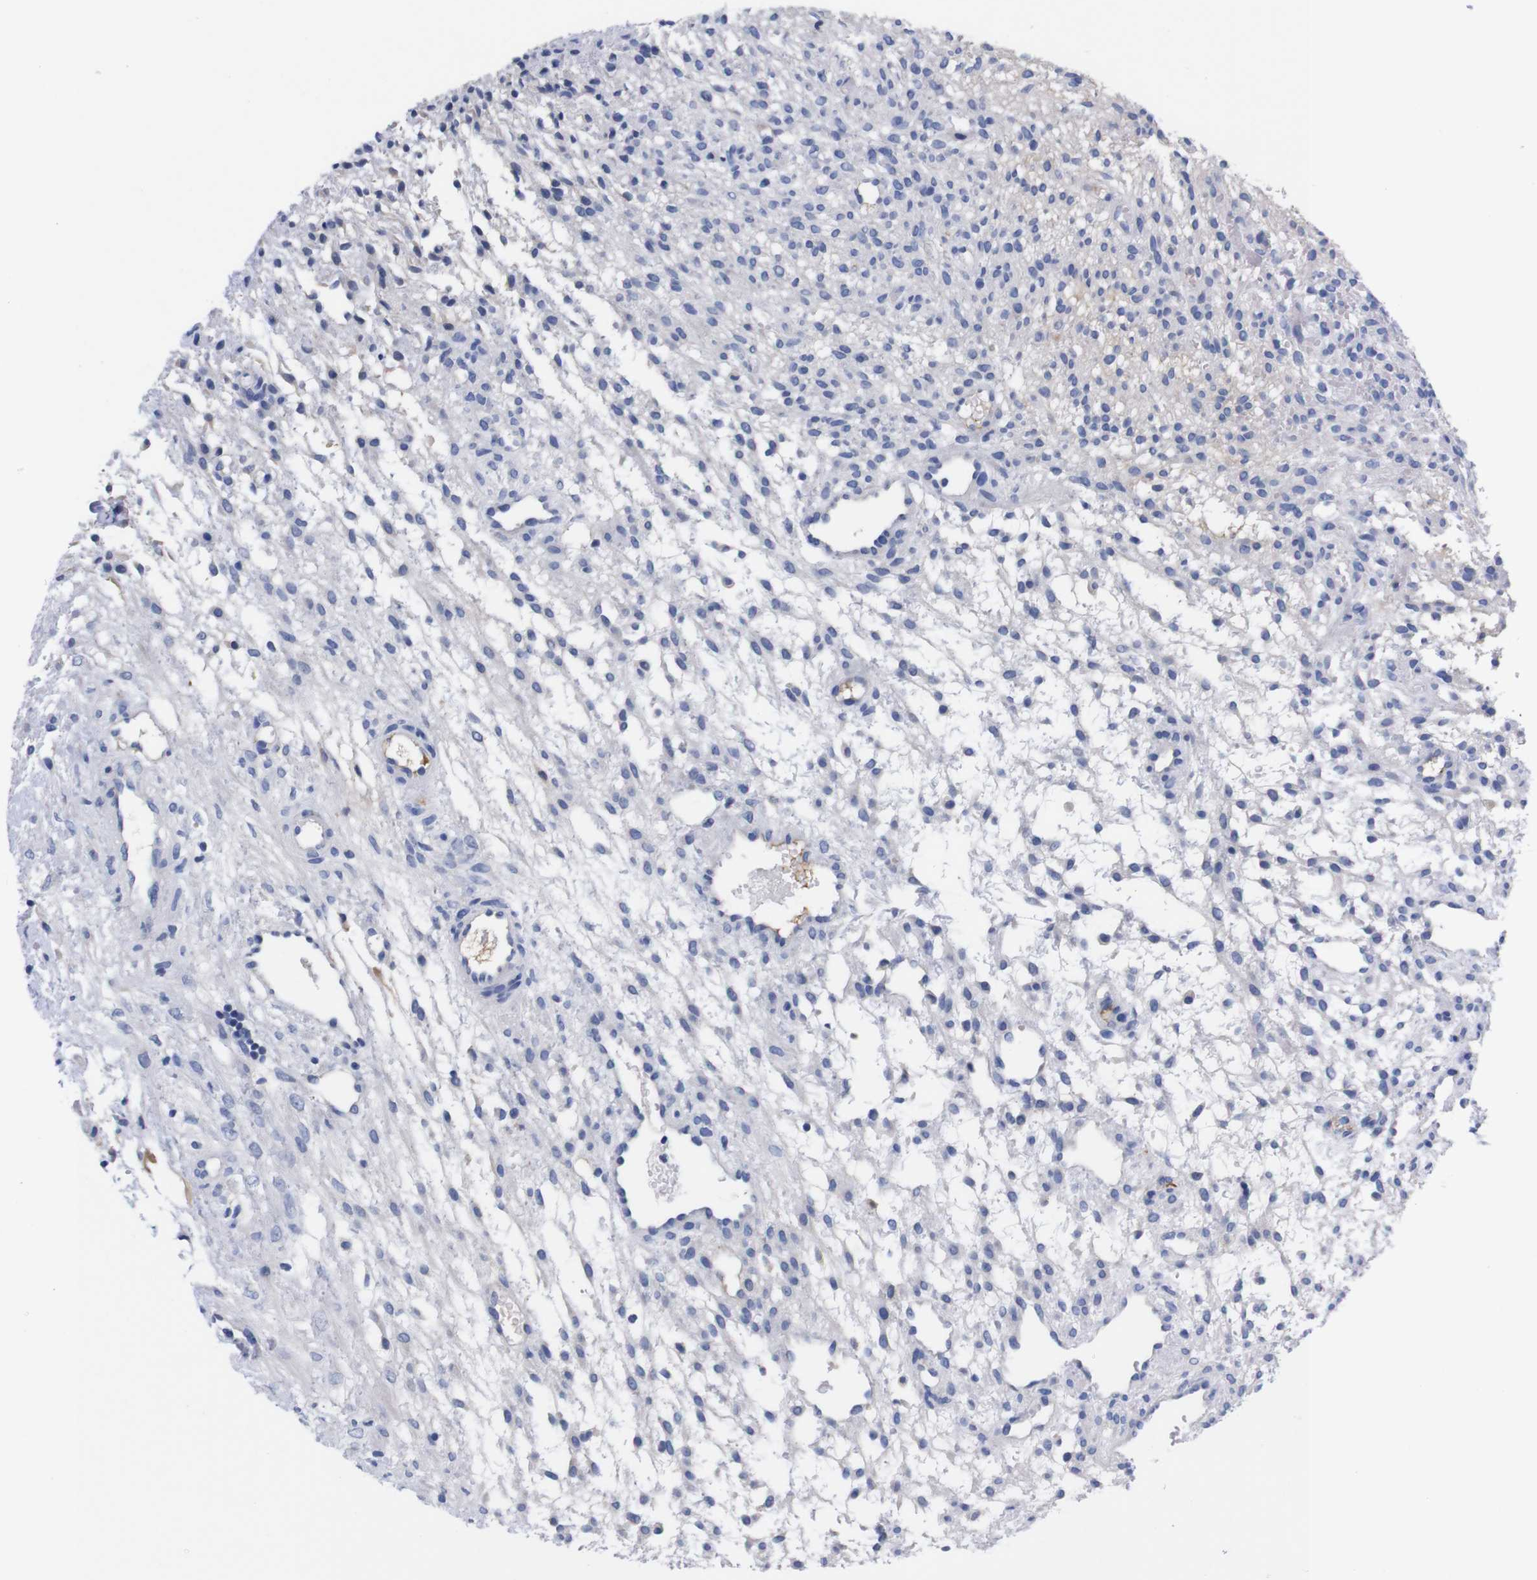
{"staining": {"intensity": "negative", "quantity": "none", "location": "none"}, "tissue": "ovary", "cell_type": "Follicle cells", "image_type": "normal", "snomed": [{"axis": "morphology", "description": "Normal tissue, NOS"}, {"axis": "morphology", "description": "Cyst, NOS"}, {"axis": "topography", "description": "Ovary"}], "caption": "Immunohistochemistry histopathology image of benign ovary: human ovary stained with DAB reveals no significant protein positivity in follicle cells.", "gene": "FAM210A", "patient": {"sex": "female", "age": 18}}